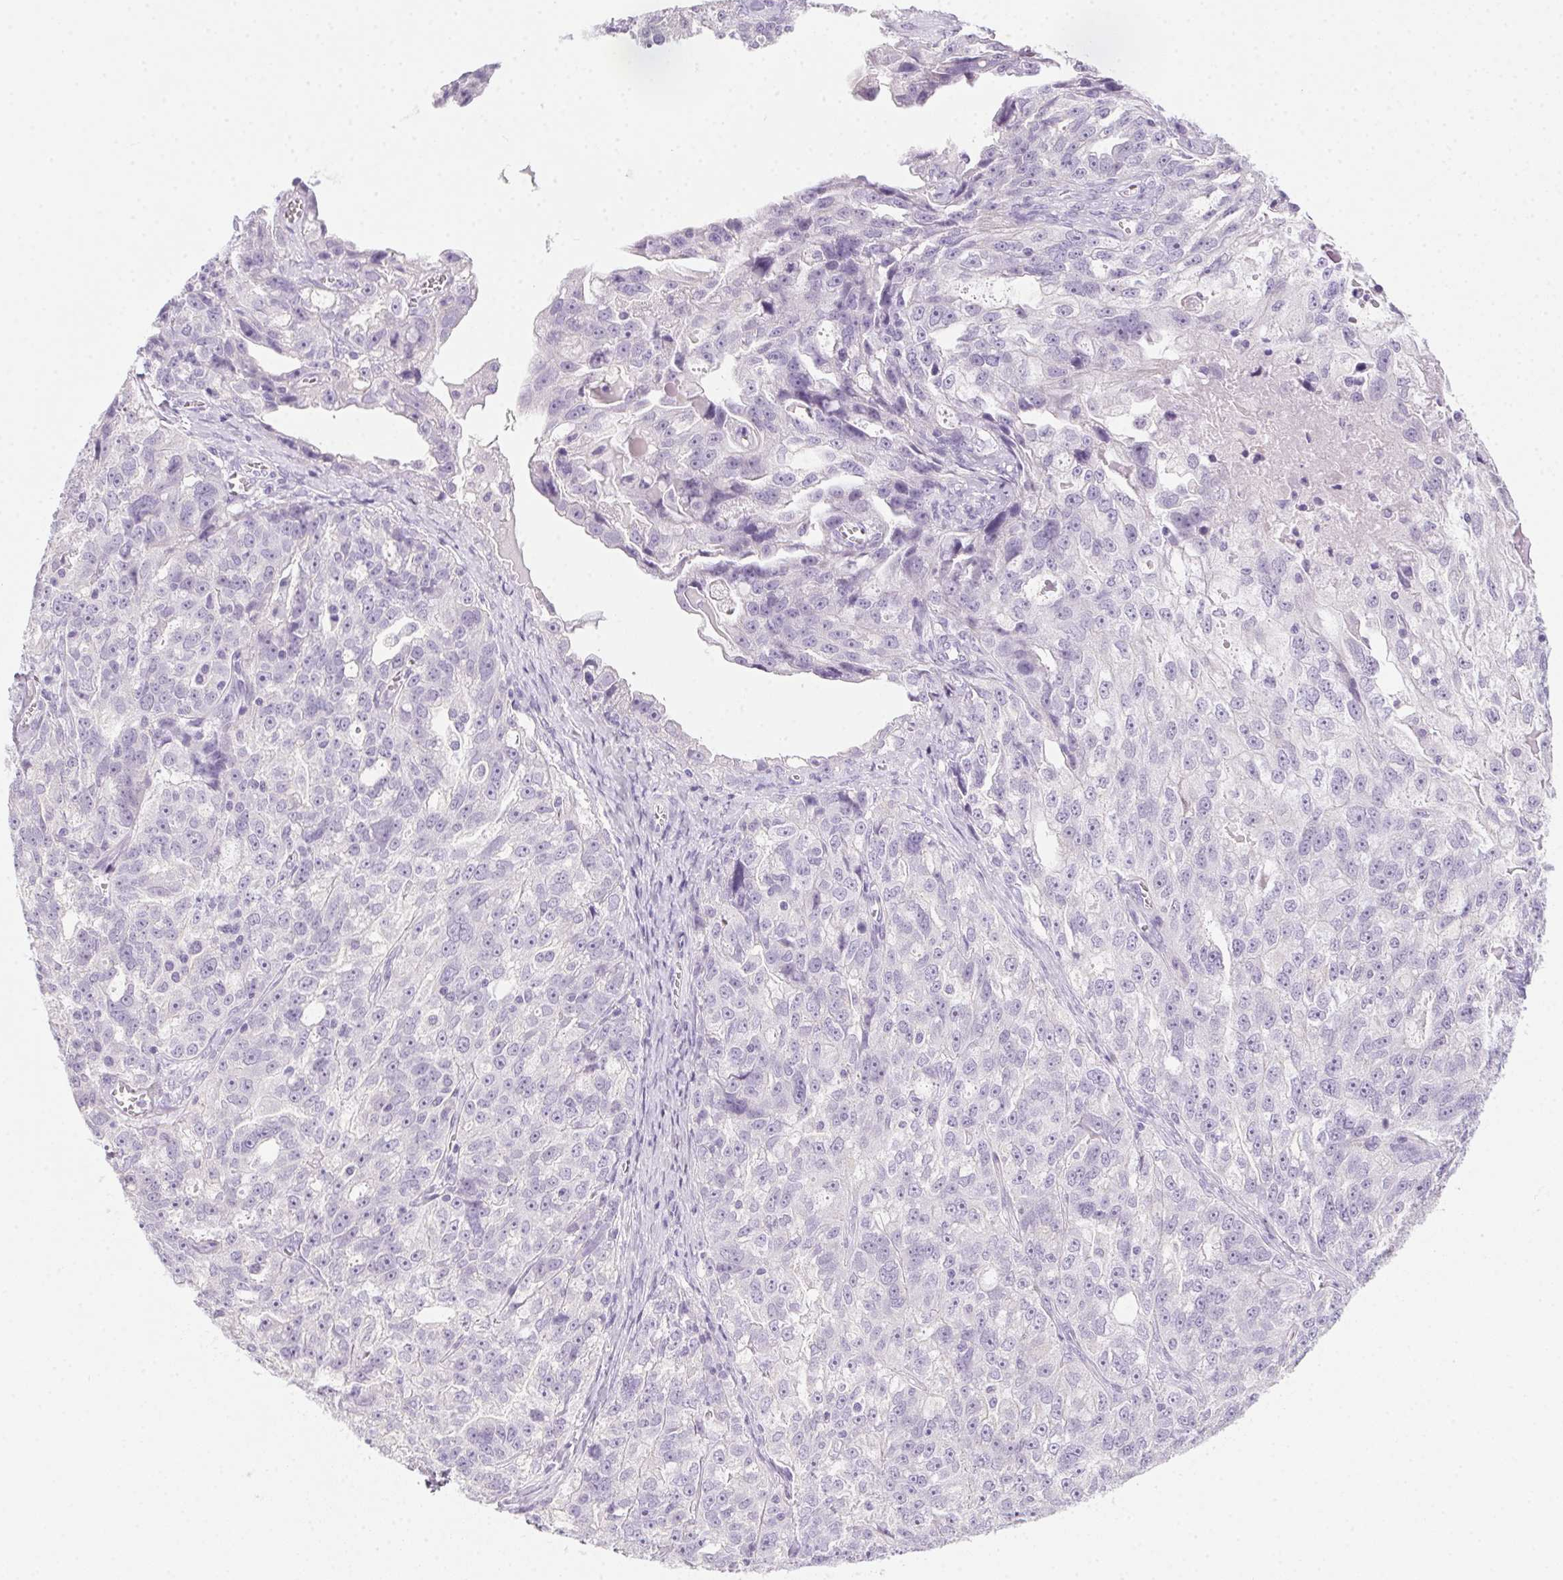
{"staining": {"intensity": "negative", "quantity": "none", "location": "none"}, "tissue": "ovarian cancer", "cell_type": "Tumor cells", "image_type": "cancer", "snomed": [{"axis": "morphology", "description": "Cystadenocarcinoma, serous, NOS"}, {"axis": "topography", "description": "Ovary"}], "caption": "Tumor cells show no significant positivity in ovarian serous cystadenocarcinoma.", "gene": "POPDC2", "patient": {"sex": "female", "age": 51}}